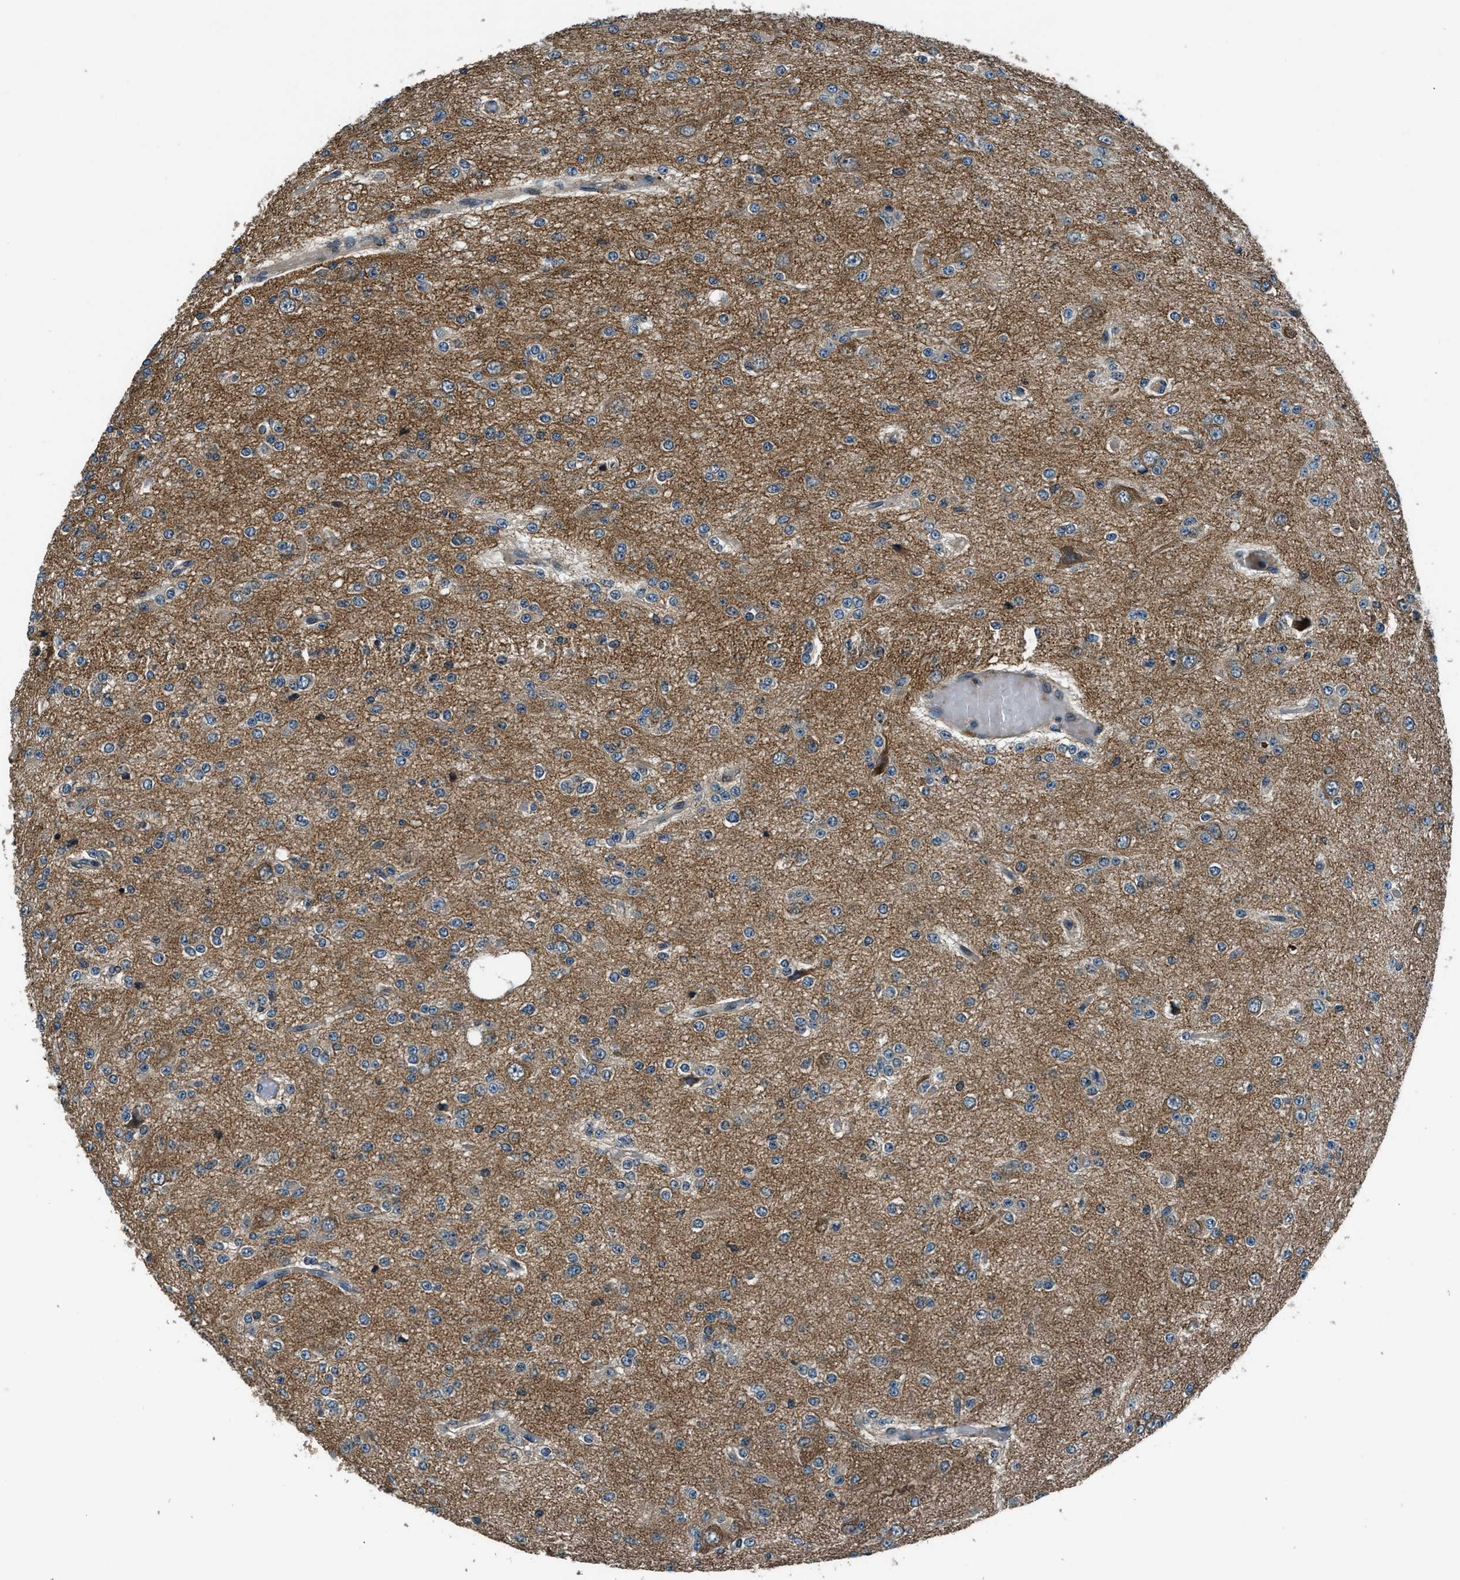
{"staining": {"intensity": "moderate", "quantity": "25%-75%", "location": "cytoplasmic/membranous"}, "tissue": "glioma", "cell_type": "Tumor cells", "image_type": "cancer", "snomed": [{"axis": "morphology", "description": "Glioma, malignant, Low grade"}, {"axis": "topography", "description": "Brain"}], "caption": "Glioma stained with DAB immunohistochemistry (IHC) demonstrates medium levels of moderate cytoplasmic/membranous expression in approximately 25%-75% of tumor cells.", "gene": "ARHGEF11", "patient": {"sex": "male", "age": 38}}